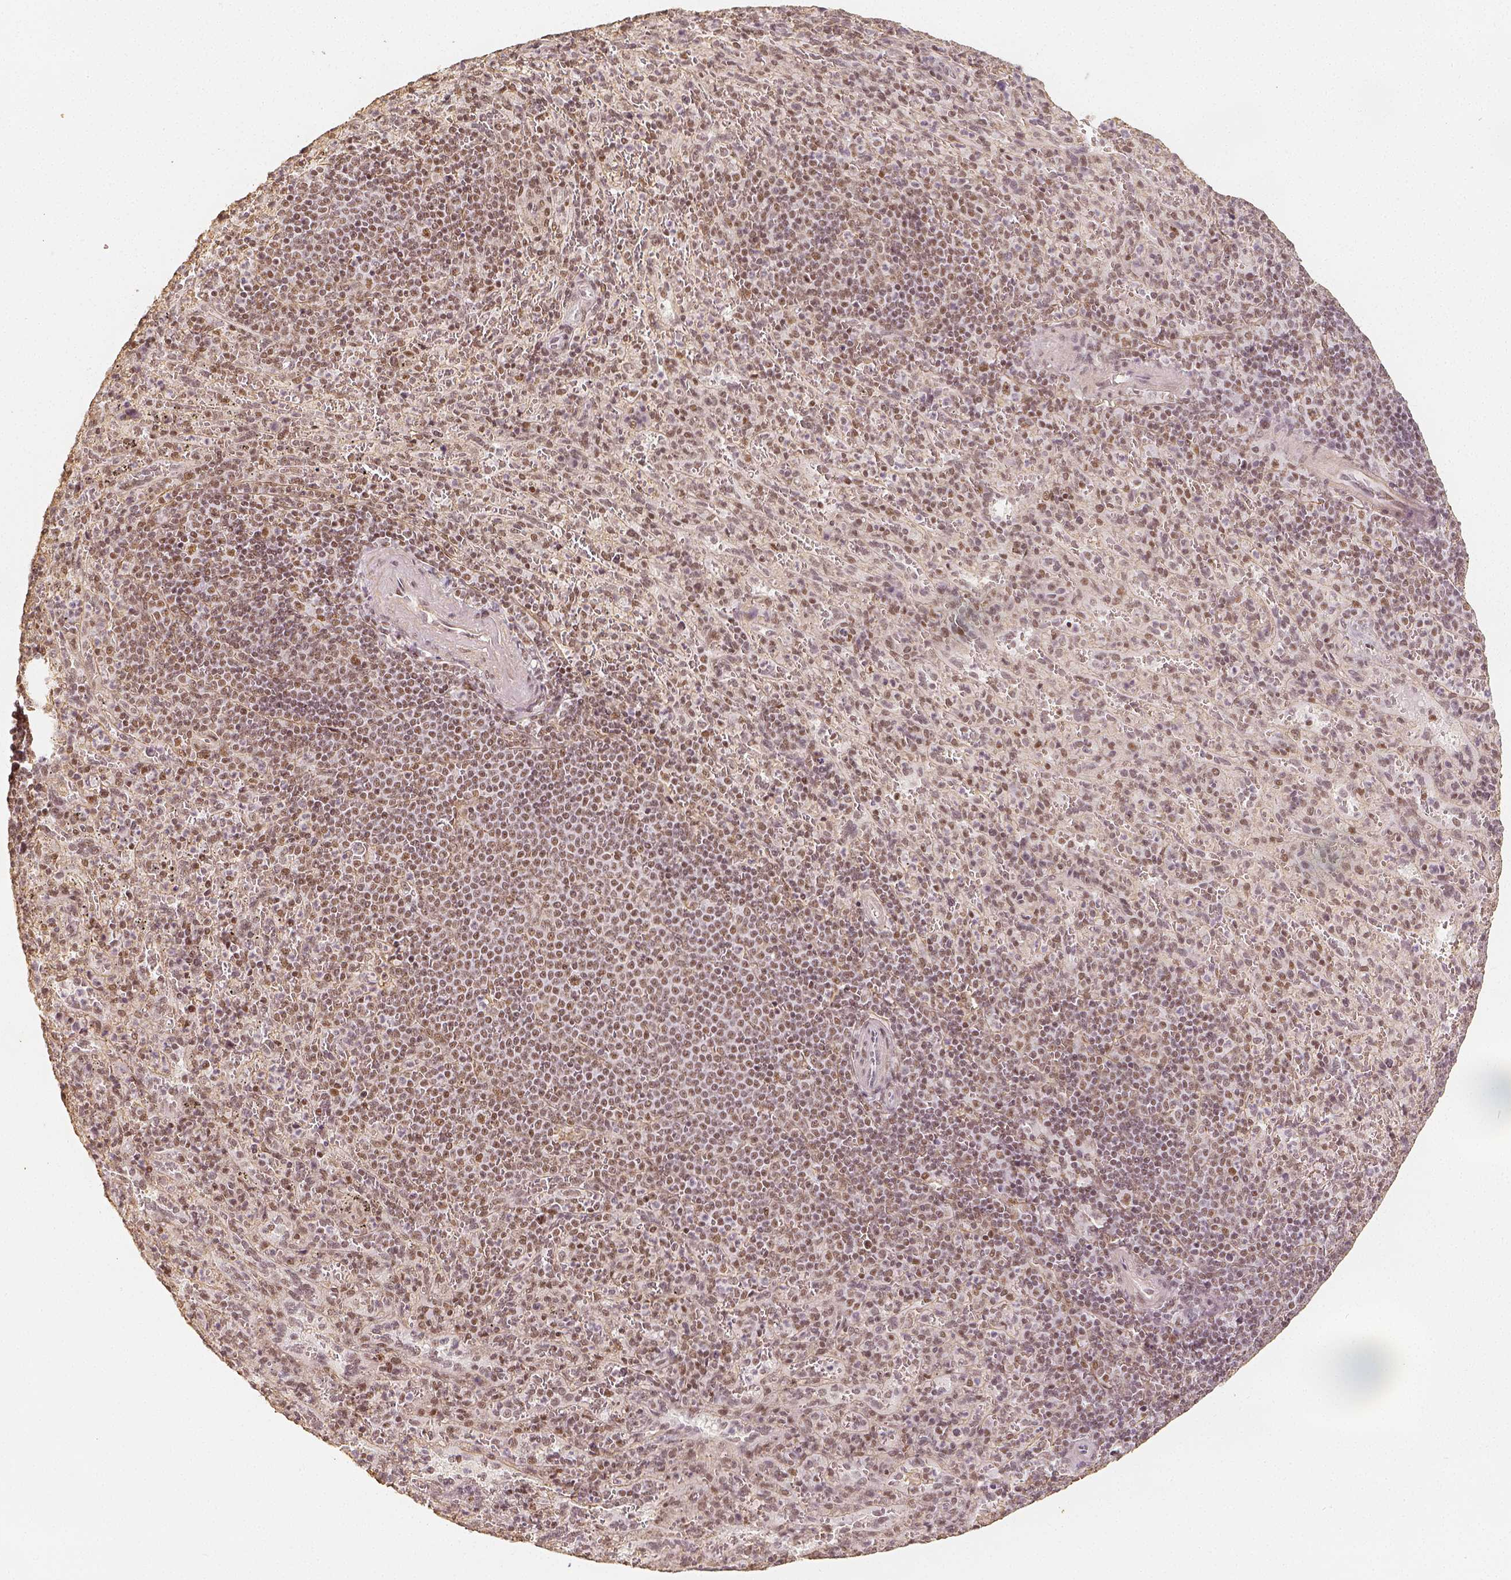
{"staining": {"intensity": "moderate", "quantity": ">75%", "location": "nuclear"}, "tissue": "spleen", "cell_type": "Cells in red pulp", "image_type": "normal", "snomed": [{"axis": "morphology", "description": "Normal tissue, NOS"}, {"axis": "topography", "description": "Spleen"}], "caption": "Protein positivity by immunohistochemistry exhibits moderate nuclear staining in approximately >75% of cells in red pulp in unremarkable spleen. (brown staining indicates protein expression, while blue staining denotes nuclei).", "gene": "HDAC1", "patient": {"sex": "male", "age": 57}}